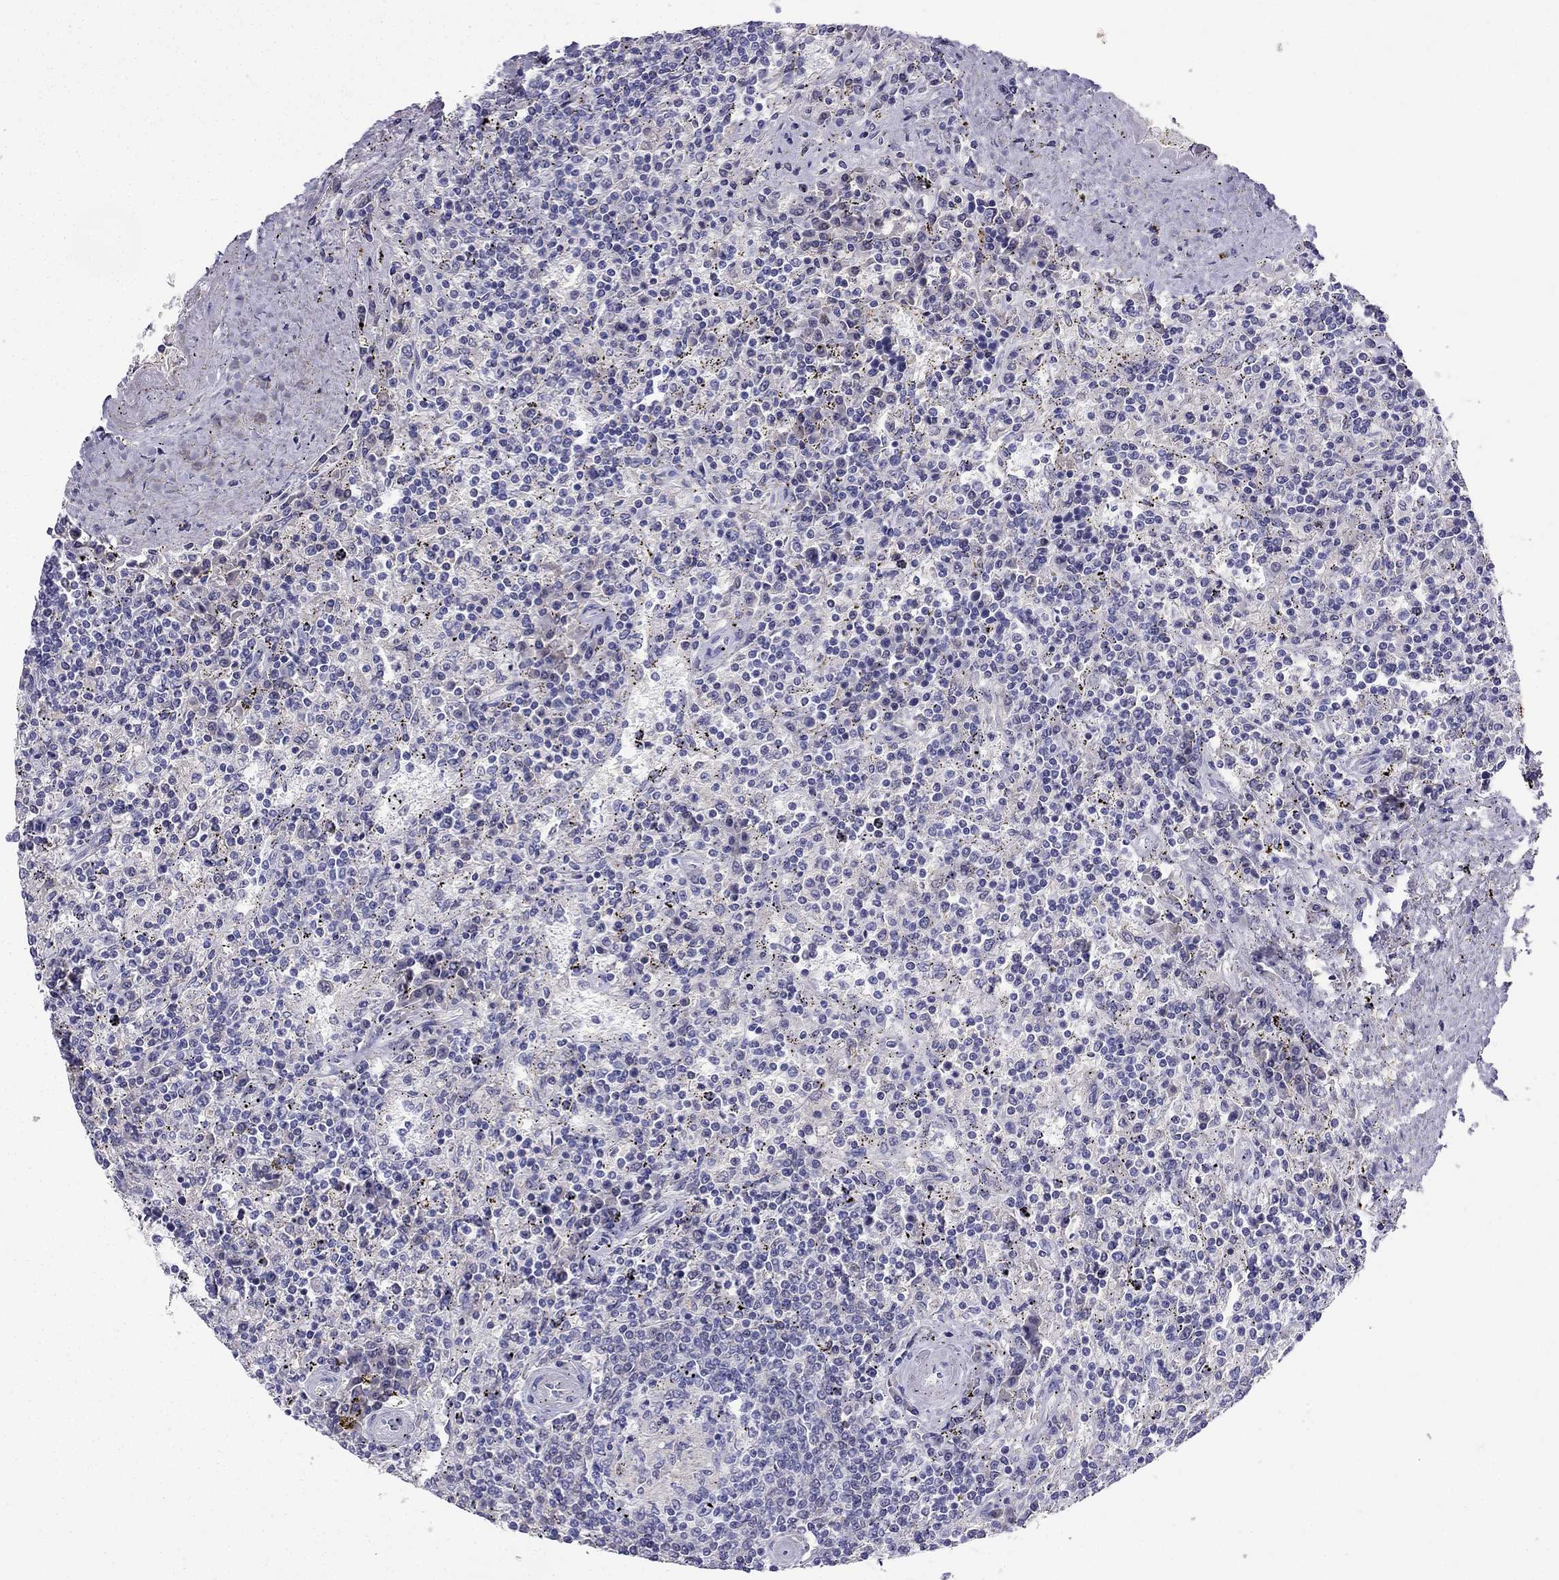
{"staining": {"intensity": "negative", "quantity": "none", "location": "none"}, "tissue": "lymphoma", "cell_type": "Tumor cells", "image_type": "cancer", "snomed": [{"axis": "morphology", "description": "Malignant lymphoma, non-Hodgkin's type, Low grade"}, {"axis": "topography", "description": "Spleen"}], "caption": "DAB (3,3'-diaminobenzidine) immunohistochemical staining of human lymphoma shows no significant staining in tumor cells.", "gene": "NPTX1", "patient": {"sex": "male", "age": 62}}